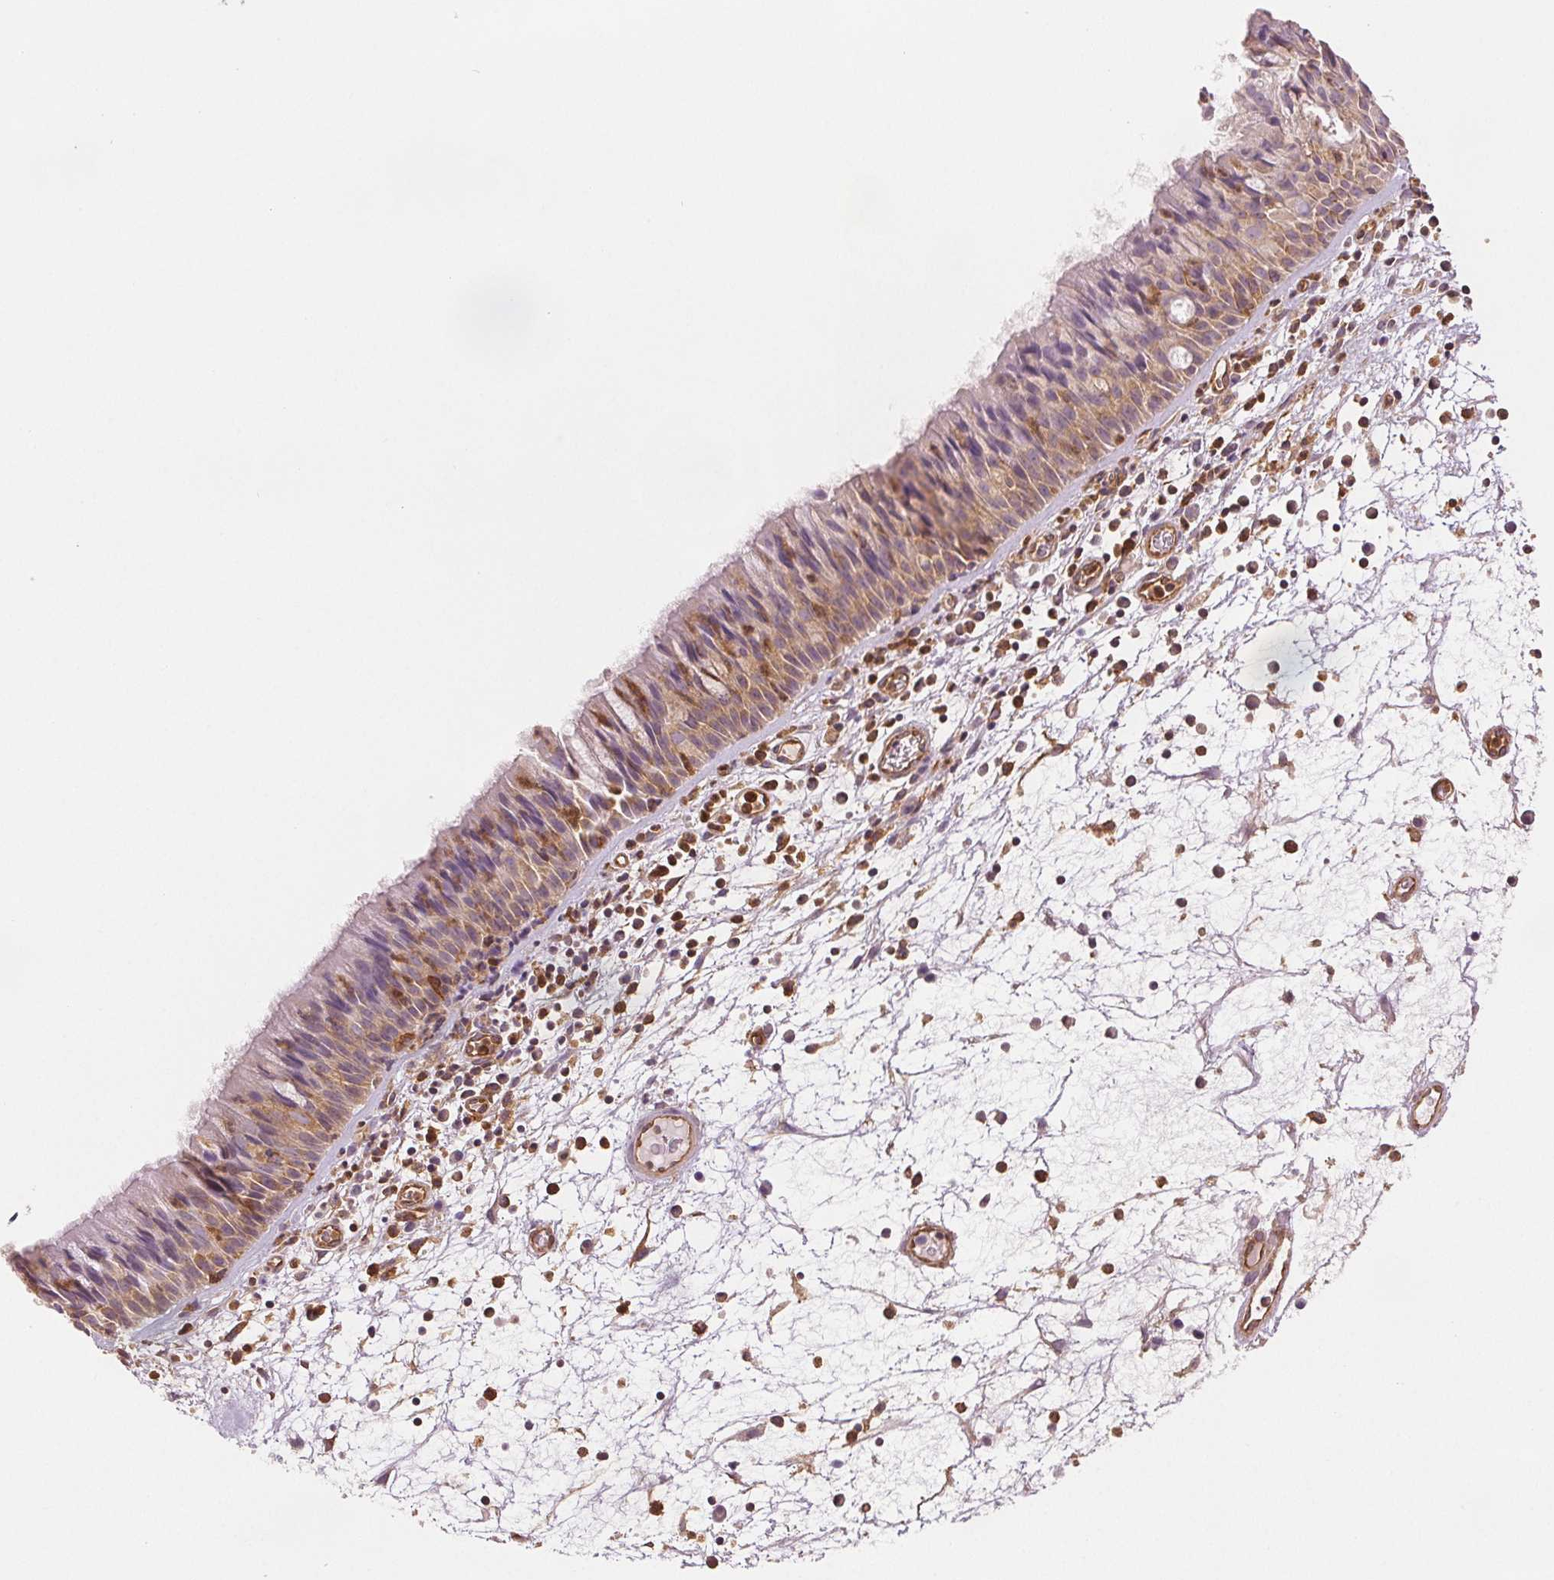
{"staining": {"intensity": "moderate", "quantity": "25%-75%", "location": "cytoplasmic/membranous"}, "tissue": "nasopharynx", "cell_type": "Respiratory epithelial cells", "image_type": "normal", "snomed": [{"axis": "morphology", "description": "Normal tissue, NOS"}, {"axis": "topography", "description": "Nasopharynx"}], "caption": "Unremarkable nasopharynx demonstrates moderate cytoplasmic/membranous expression in approximately 25%-75% of respiratory epithelial cells (Brightfield microscopy of DAB IHC at high magnification)..", "gene": "DIAPH2", "patient": {"sex": "male", "age": 67}}